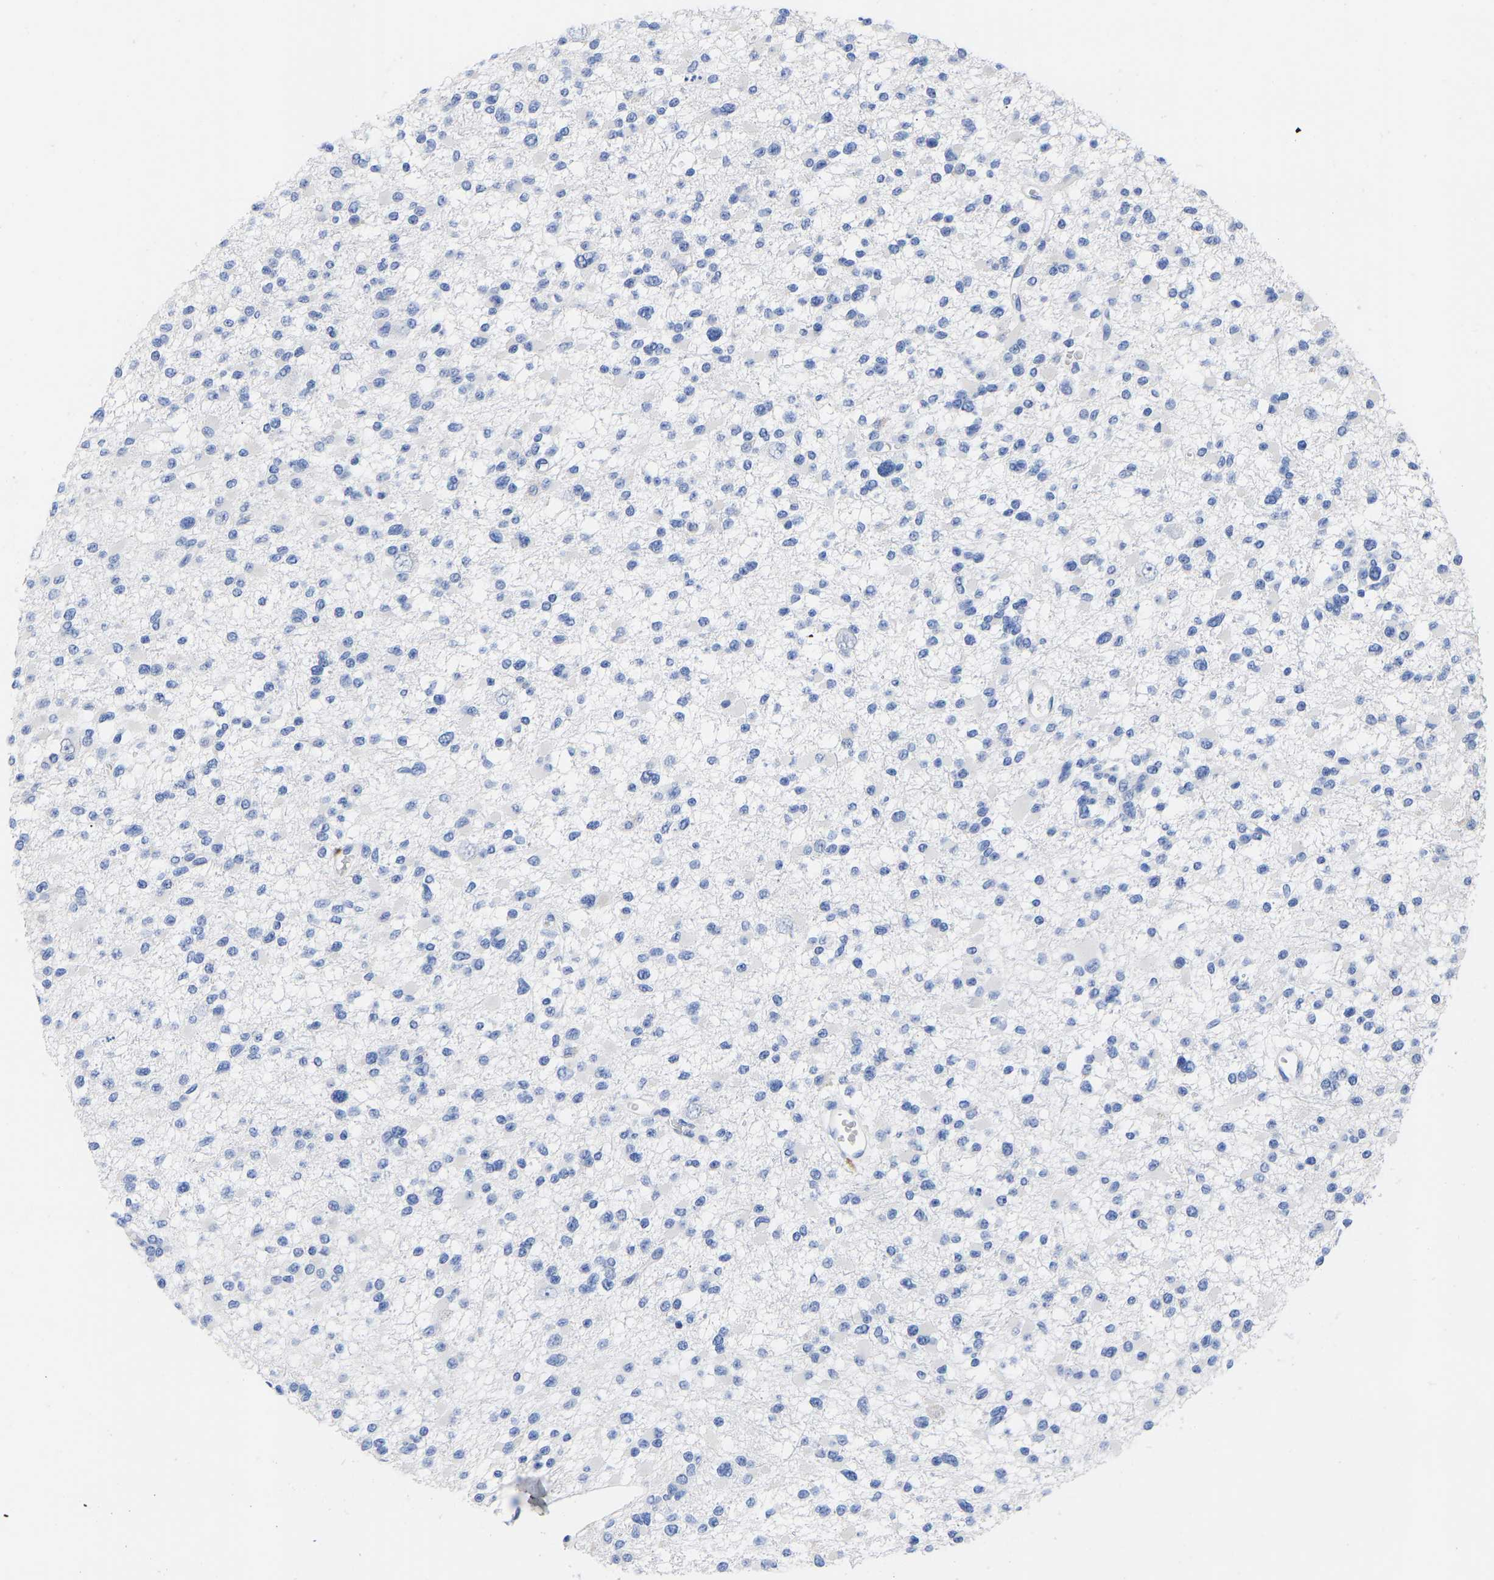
{"staining": {"intensity": "negative", "quantity": "none", "location": "none"}, "tissue": "glioma", "cell_type": "Tumor cells", "image_type": "cancer", "snomed": [{"axis": "morphology", "description": "Glioma, malignant, Low grade"}, {"axis": "topography", "description": "Brain"}], "caption": "Immunohistochemical staining of malignant glioma (low-grade) demonstrates no significant staining in tumor cells. (Stains: DAB immunohistochemistry (IHC) with hematoxylin counter stain, Microscopy: brightfield microscopy at high magnification).", "gene": "GPA33", "patient": {"sex": "female", "age": 22}}